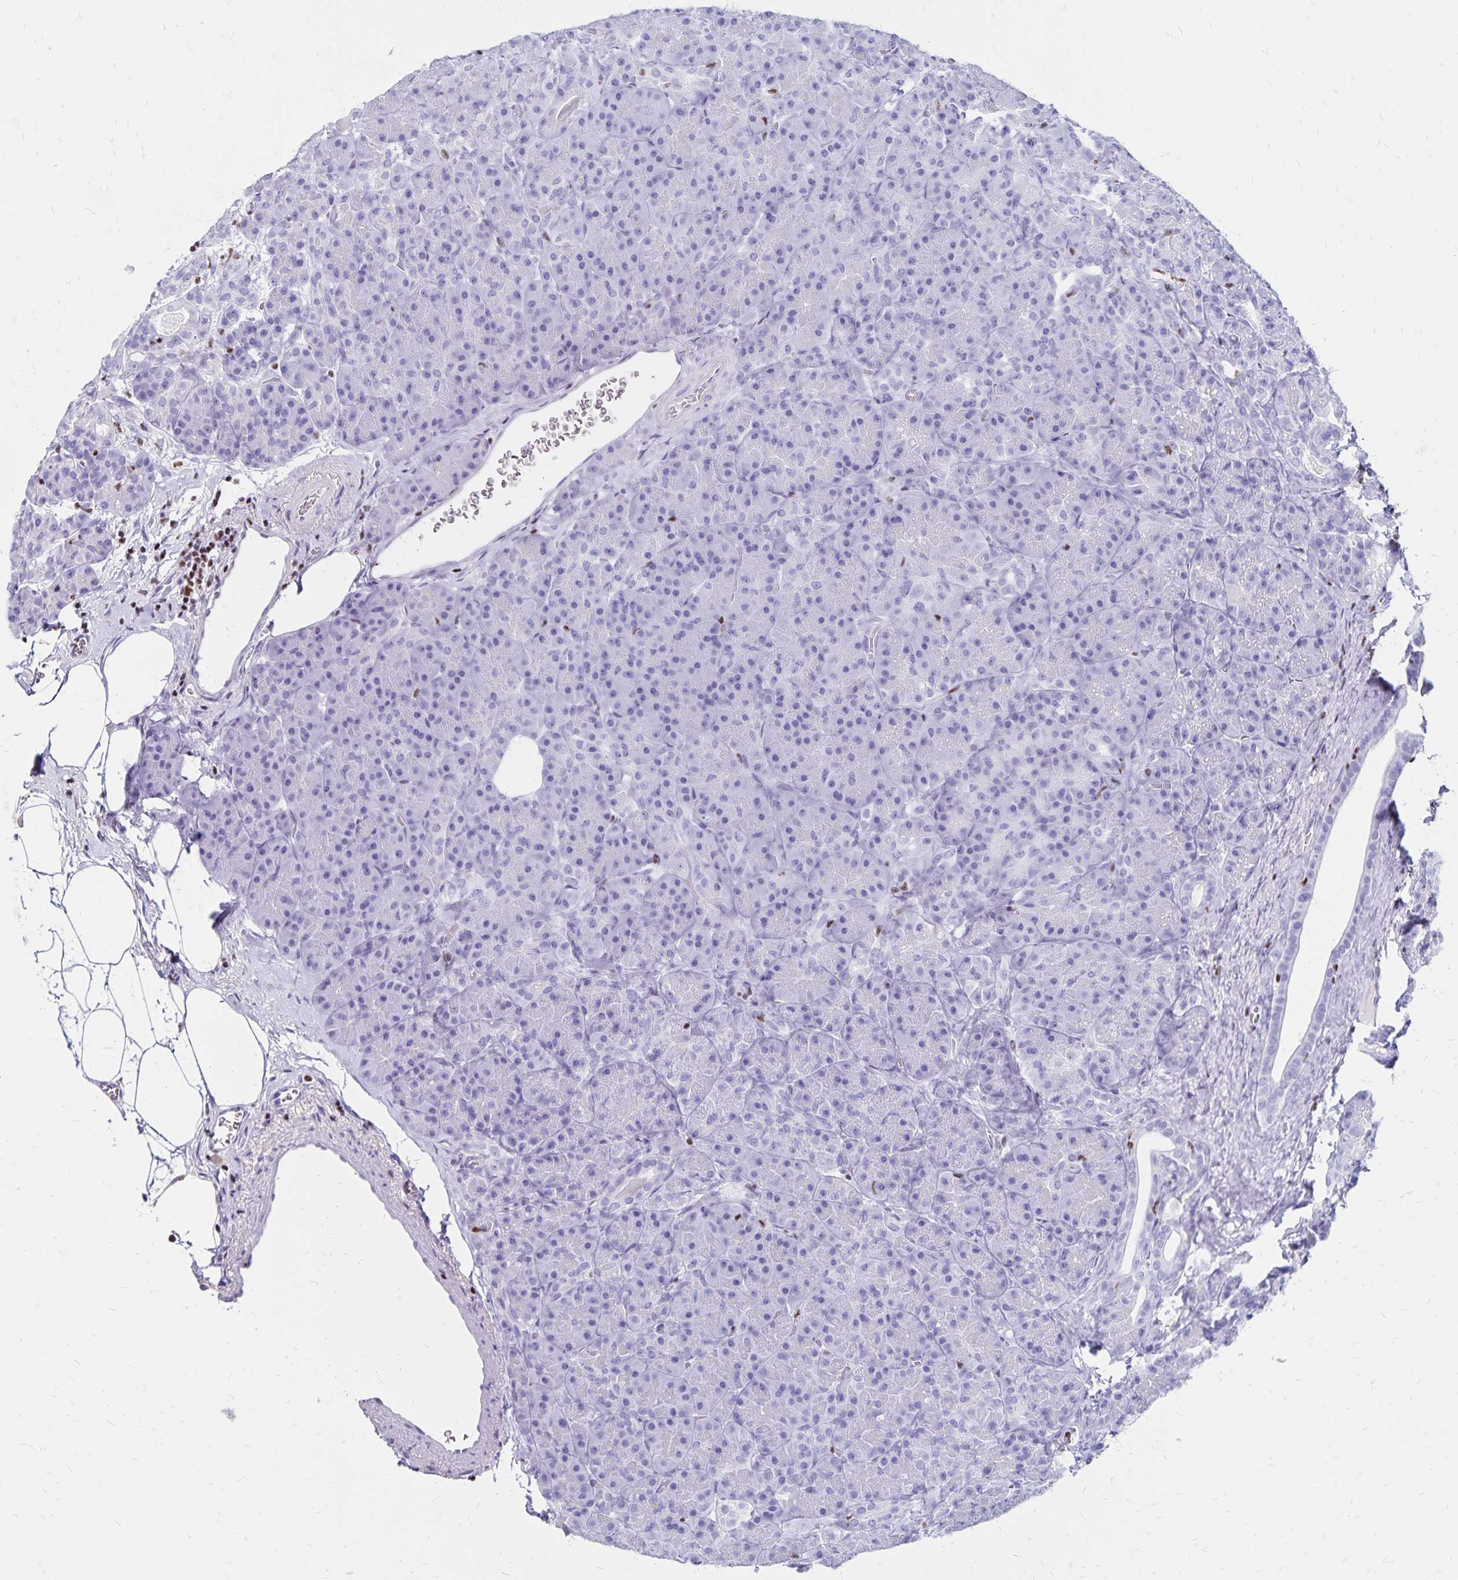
{"staining": {"intensity": "negative", "quantity": "none", "location": "none"}, "tissue": "pancreas", "cell_type": "Exocrine glandular cells", "image_type": "normal", "snomed": [{"axis": "morphology", "description": "Normal tissue, NOS"}, {"axis": "topography", "description": "Pancreas"}], "caption": "The image displays no staining of exocrine glandular cells in benign pancreas.", "gene": "IKZF1", "patient": {"sex": "male", "age": 57}}